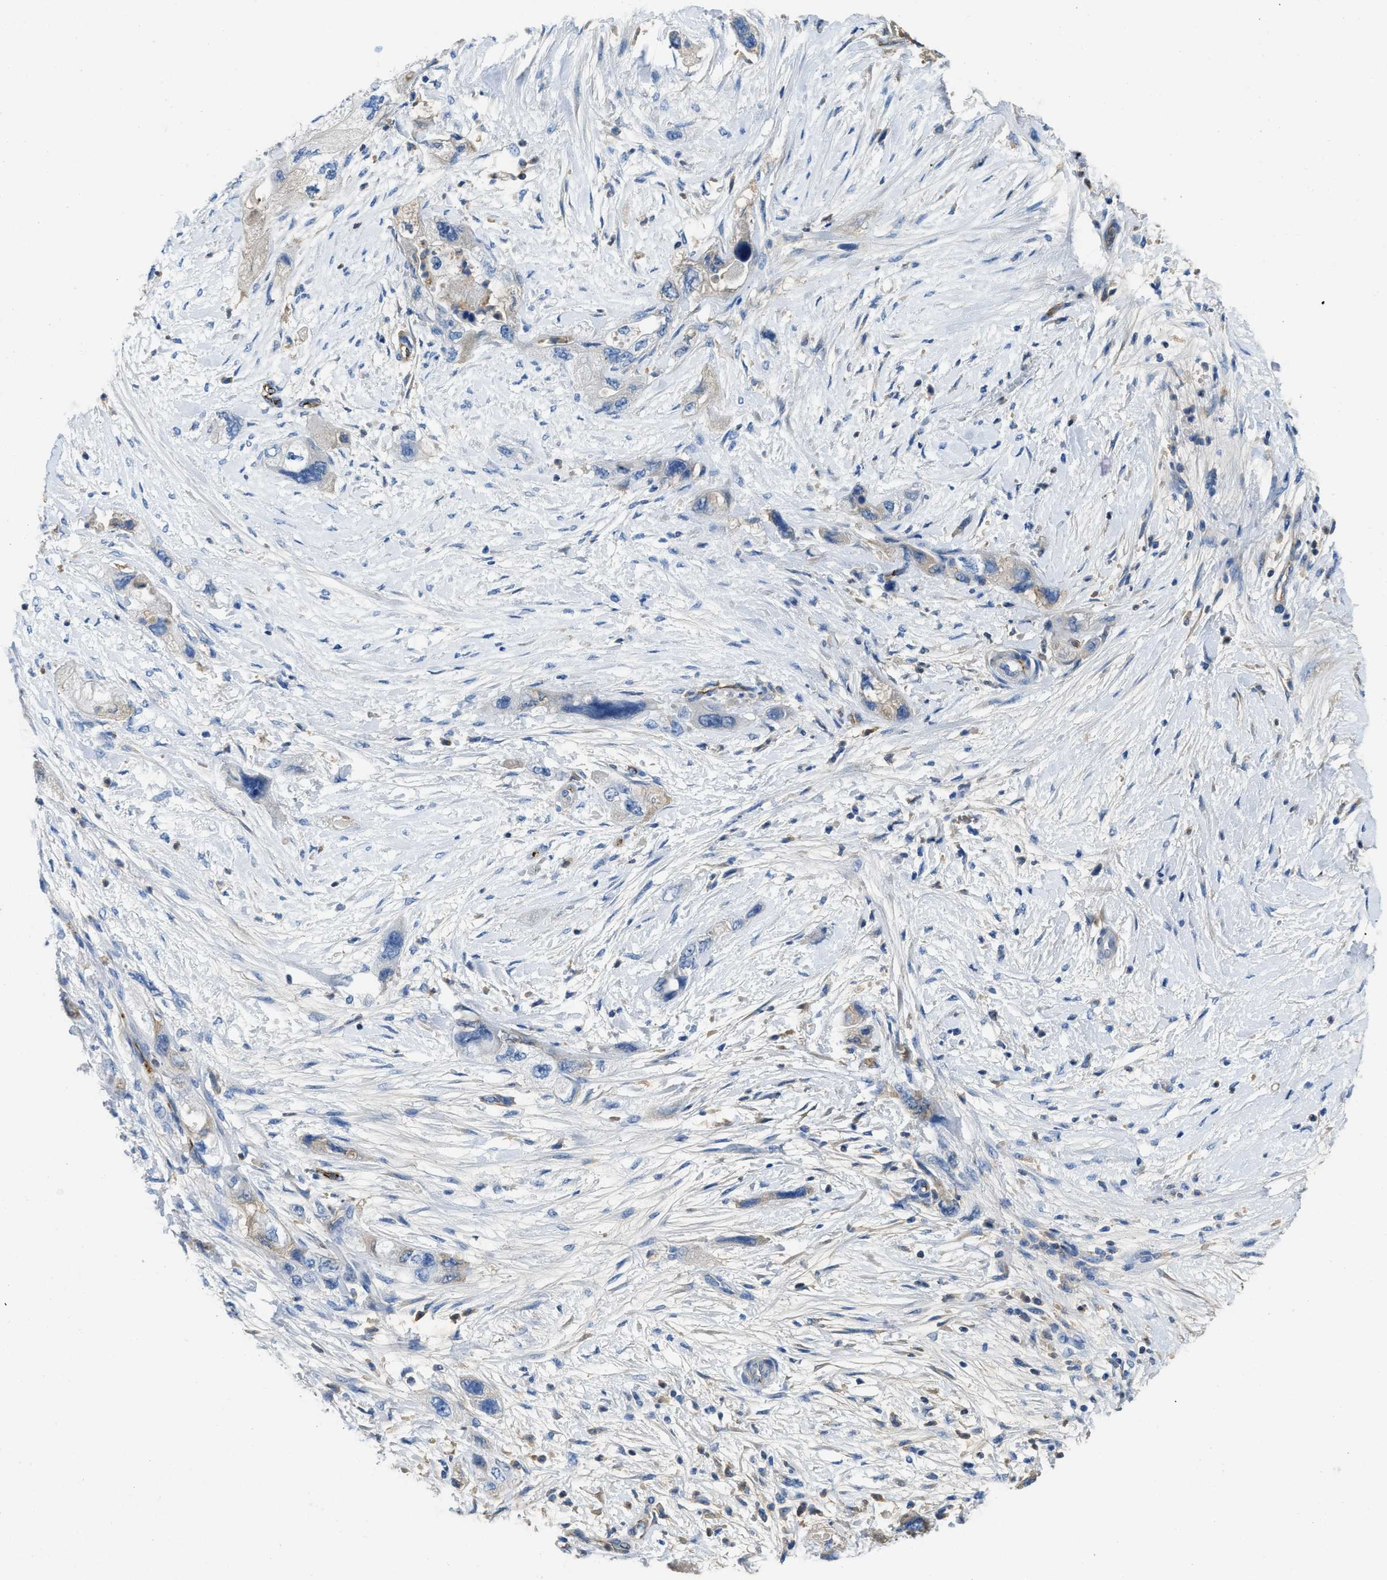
{"staining": {"intensity": "negative", "quantity": "none", "location": "none"}, "tissue": "pancreatic cancer", "cell_type": "Tumor cells", "image_type": "cancer", "snomed": [{"axis": "morphology", "description": "Adenocarcinoma, NOS"}, {"axis": "topography", "description": "Pancreas"}], "caption": "This is an immunohistochemistry micrograph of pancreatic adenocarcinoma. There is no positivity in tumor cells.", "gene": "SPEG", "patient": {"sex": "female", "age": 73}}